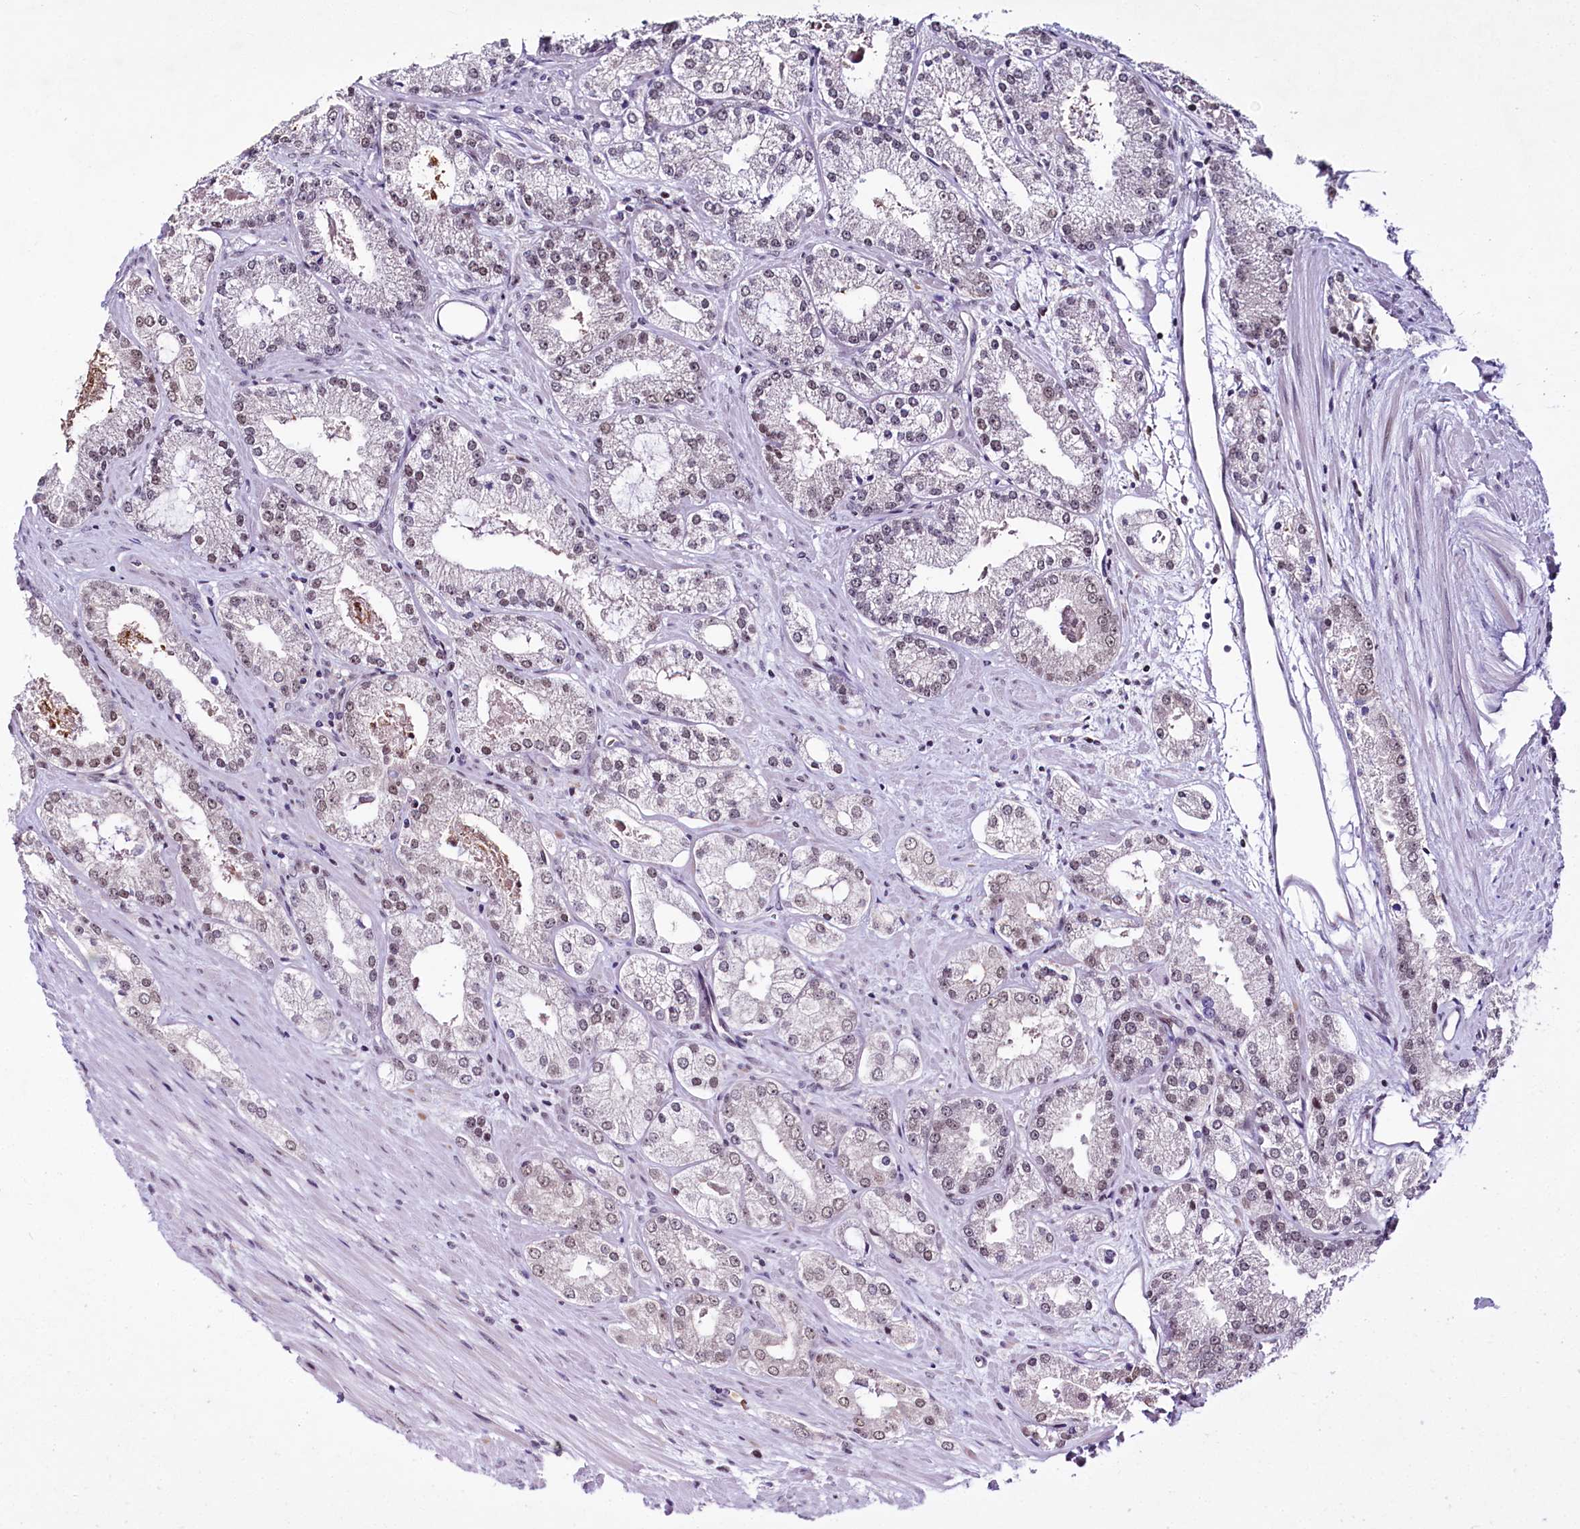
{"staining": {"intensity": "weak", "quantity": "25%-75%", "location": "nuclear"}, "tissue": "prostate cancer", "cell_type": "Tumor cells", "image_type": "cancer", "snomed": [{"axis": "morphology", "description": "Adenocarcinoma, Low grade"}, {"axis": "topography", "description": "Prostate"}], "caption": "A histopathology image of prostate cancer (adenocarcinoma (low-grade)) stained for a protein shows weak nuclear brown staining in tumor cells.", "gene": "SCAF11", "patient": {"sex": "male", "age": 69}}